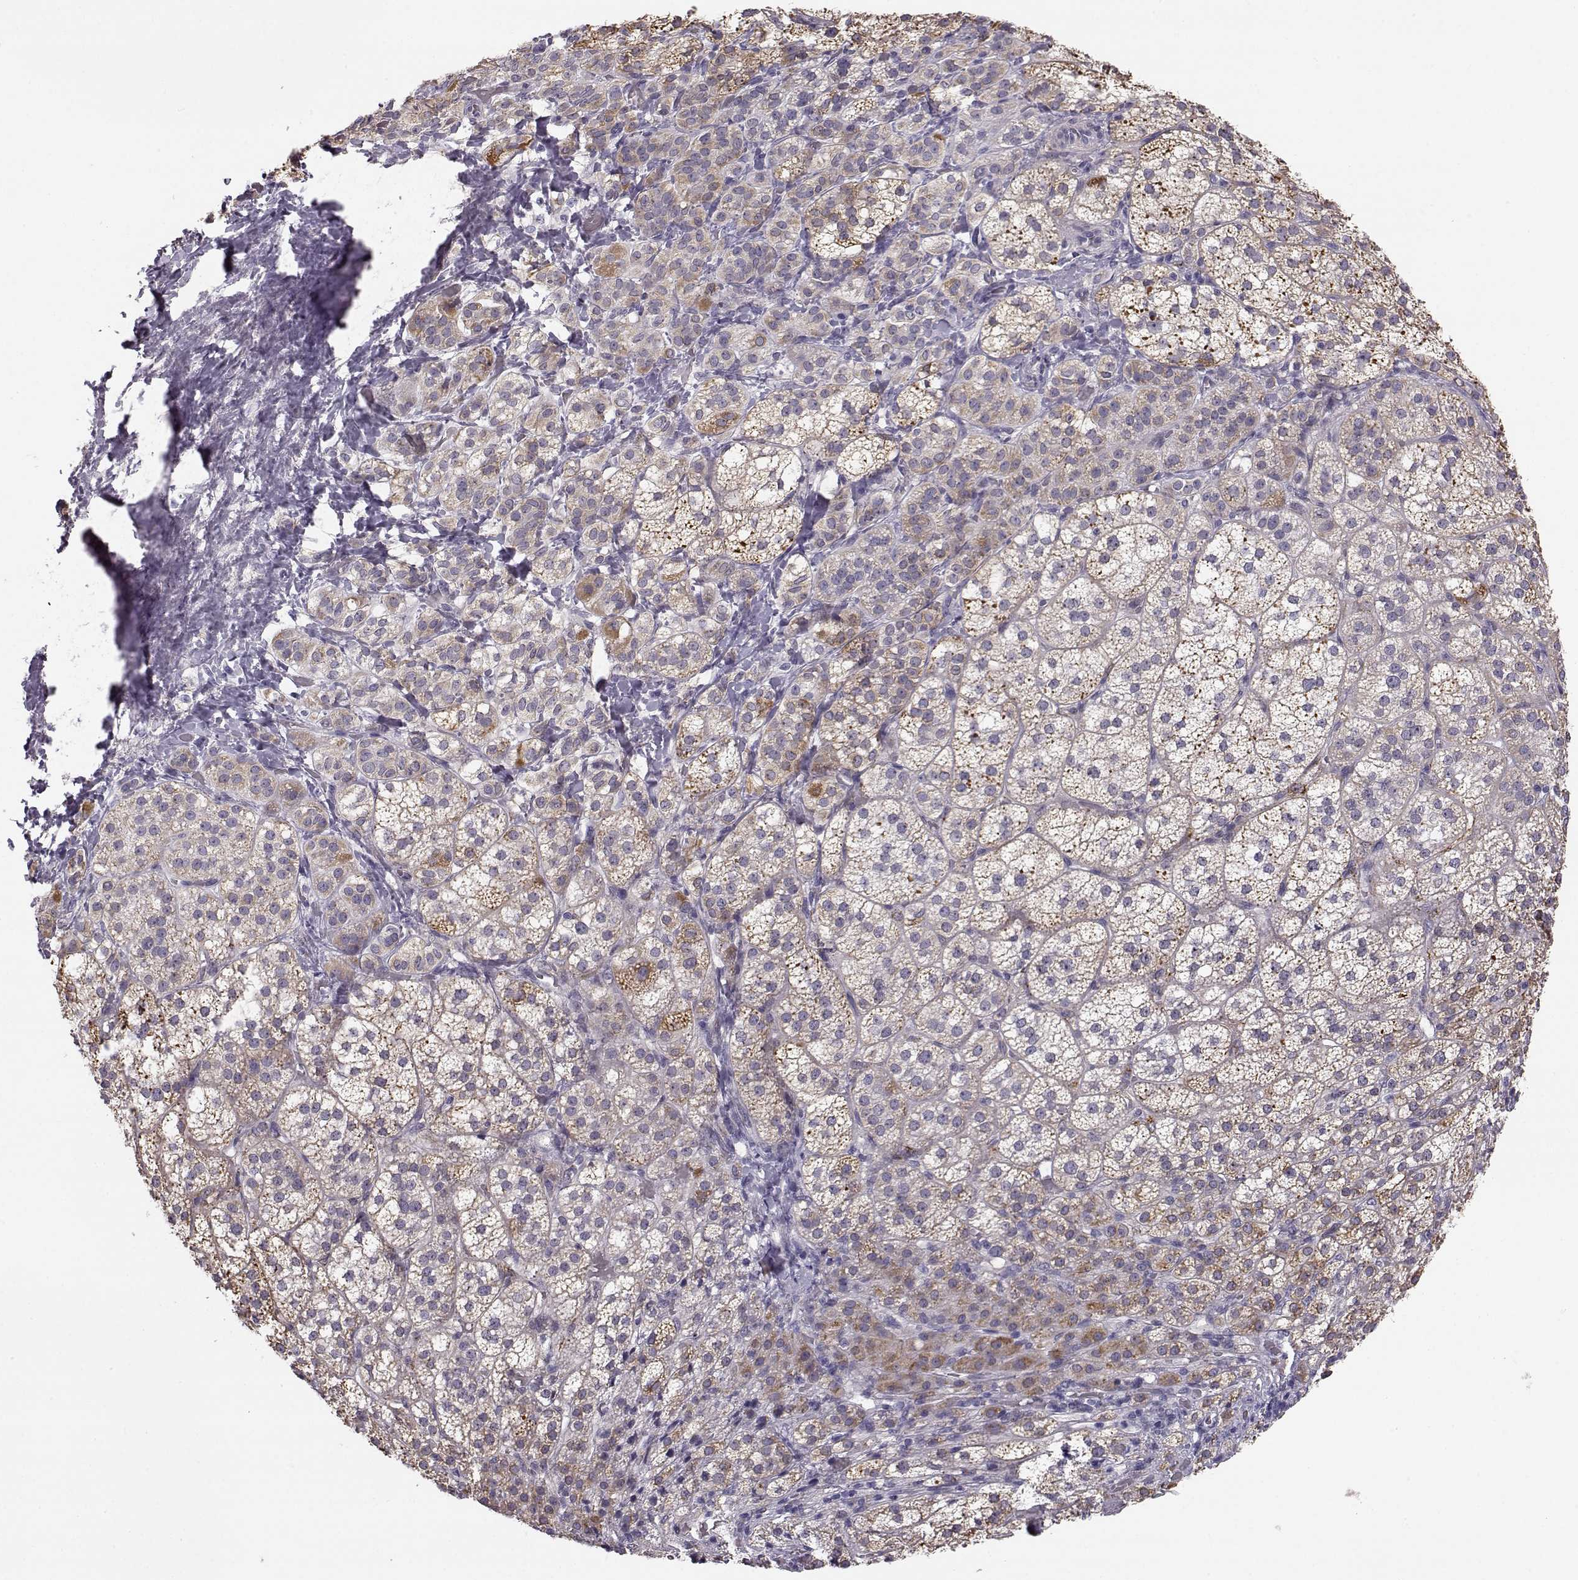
{"staining": {"intensity": "moderate", "quantity": "25%-75%", "location": "cytoplasmic/membranous"}, "tissue": "adrenal gland", "cell_type": "Glandular cells", "image_type": "normal", "snomed": [{"axis": "morphology", "description": "Normal tissue, NOS"}, {"axis": "topography", "description": "Adrenal gland"}], "caption": "Adrenal gland stained with DAB immunohistochemistry (IHC) displays medium levels of moderate cytoplasmic/membranous staining in approximately 25%-75% of glandular cells. Immunohistochemistry (ihc) stains the protein in brown and the nuclei are stained blue.", "gene": "KCNMB4", "patient": {"sex": "female", "age": 60}}